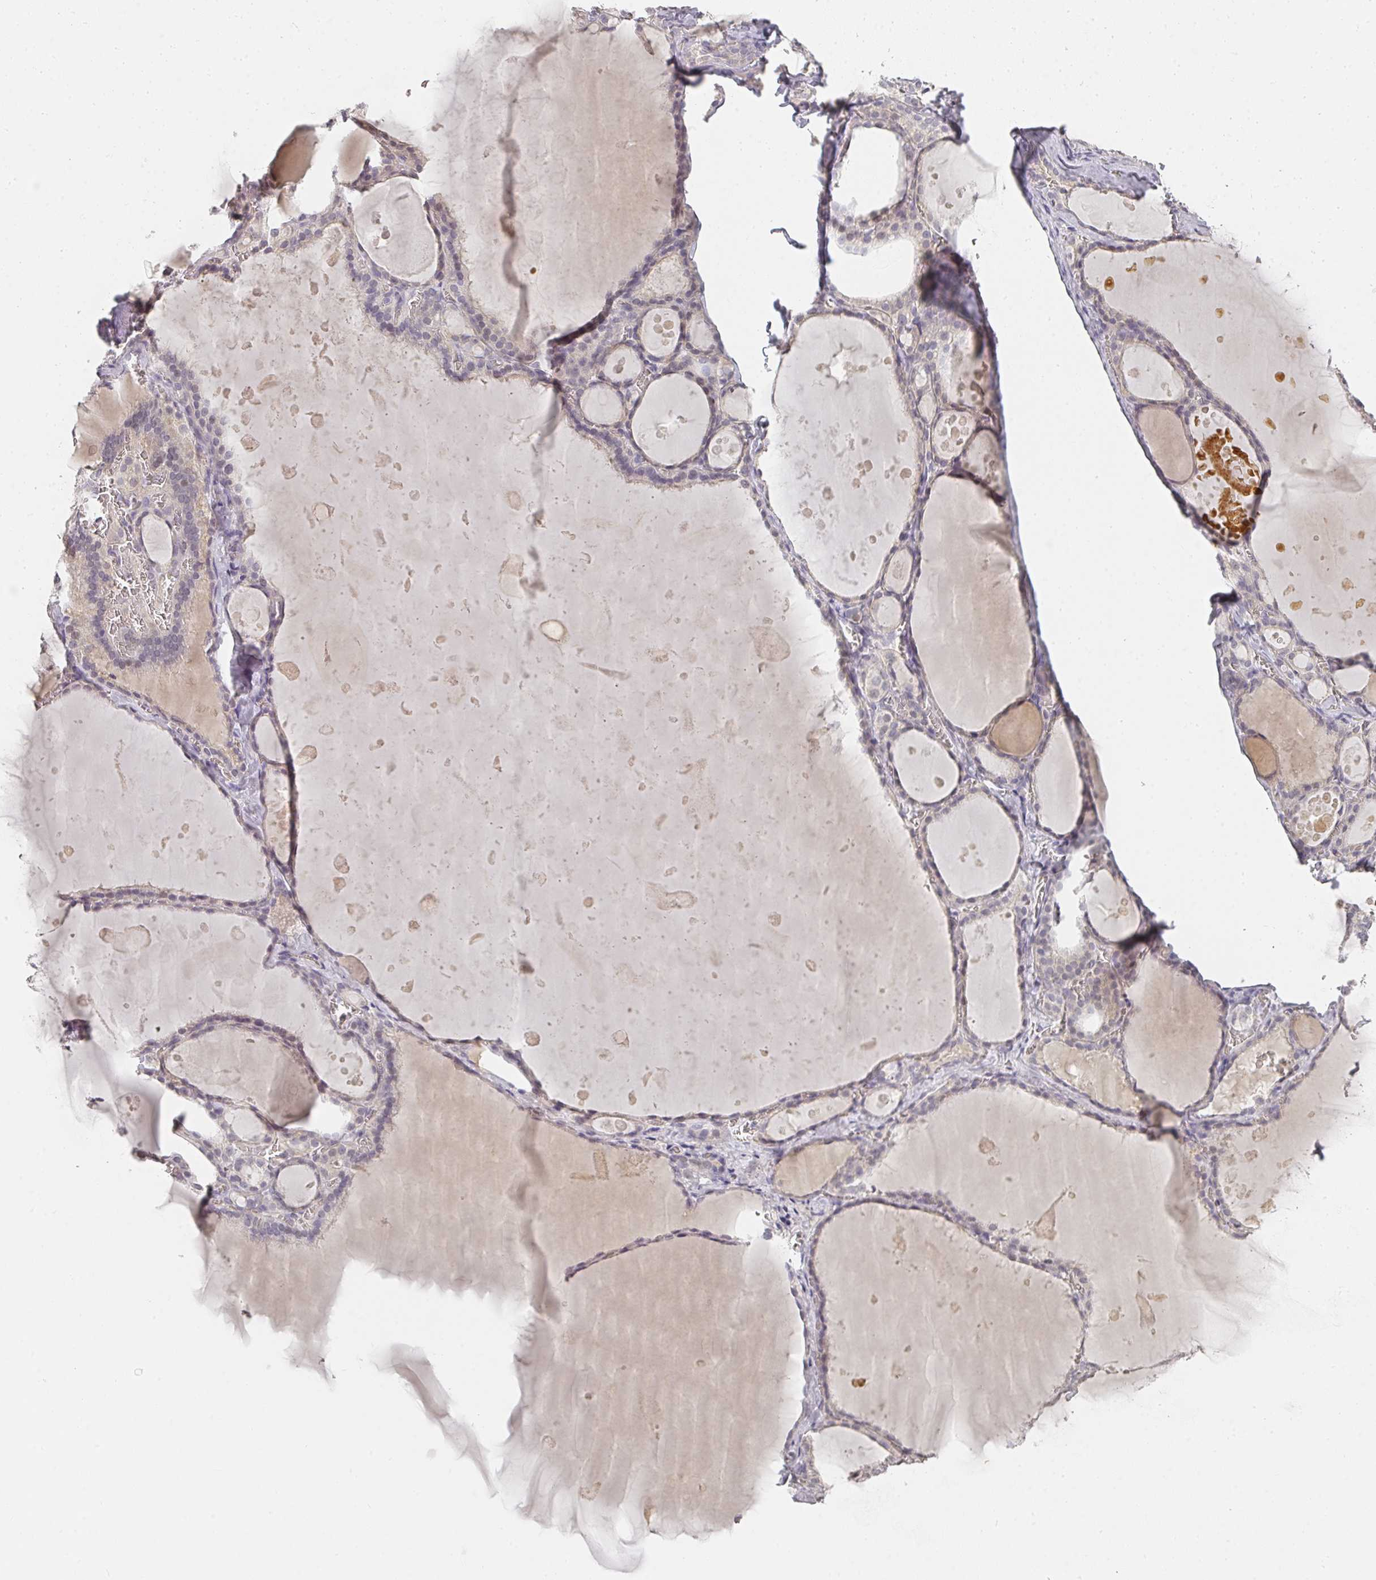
{"staining": {"intensity": "weak", "quantity": "<25%", "location": "cytoplasmic/membranous"}, "tissue": "thyroid gland", "cell_type": "Glandular cells", "image_type": "normal", "snomed": [{"axis": "morphology", "description": "Normal tissue, NOS"}, {"axis": "topography", "description": "Thyroid gland"}], "caption": "A histopathology image of thyroid gland stained for a protein displays no brown staining in glandular cells.", "gene": "SHISA2", "patient": {"sex": "male", "age": 56}}